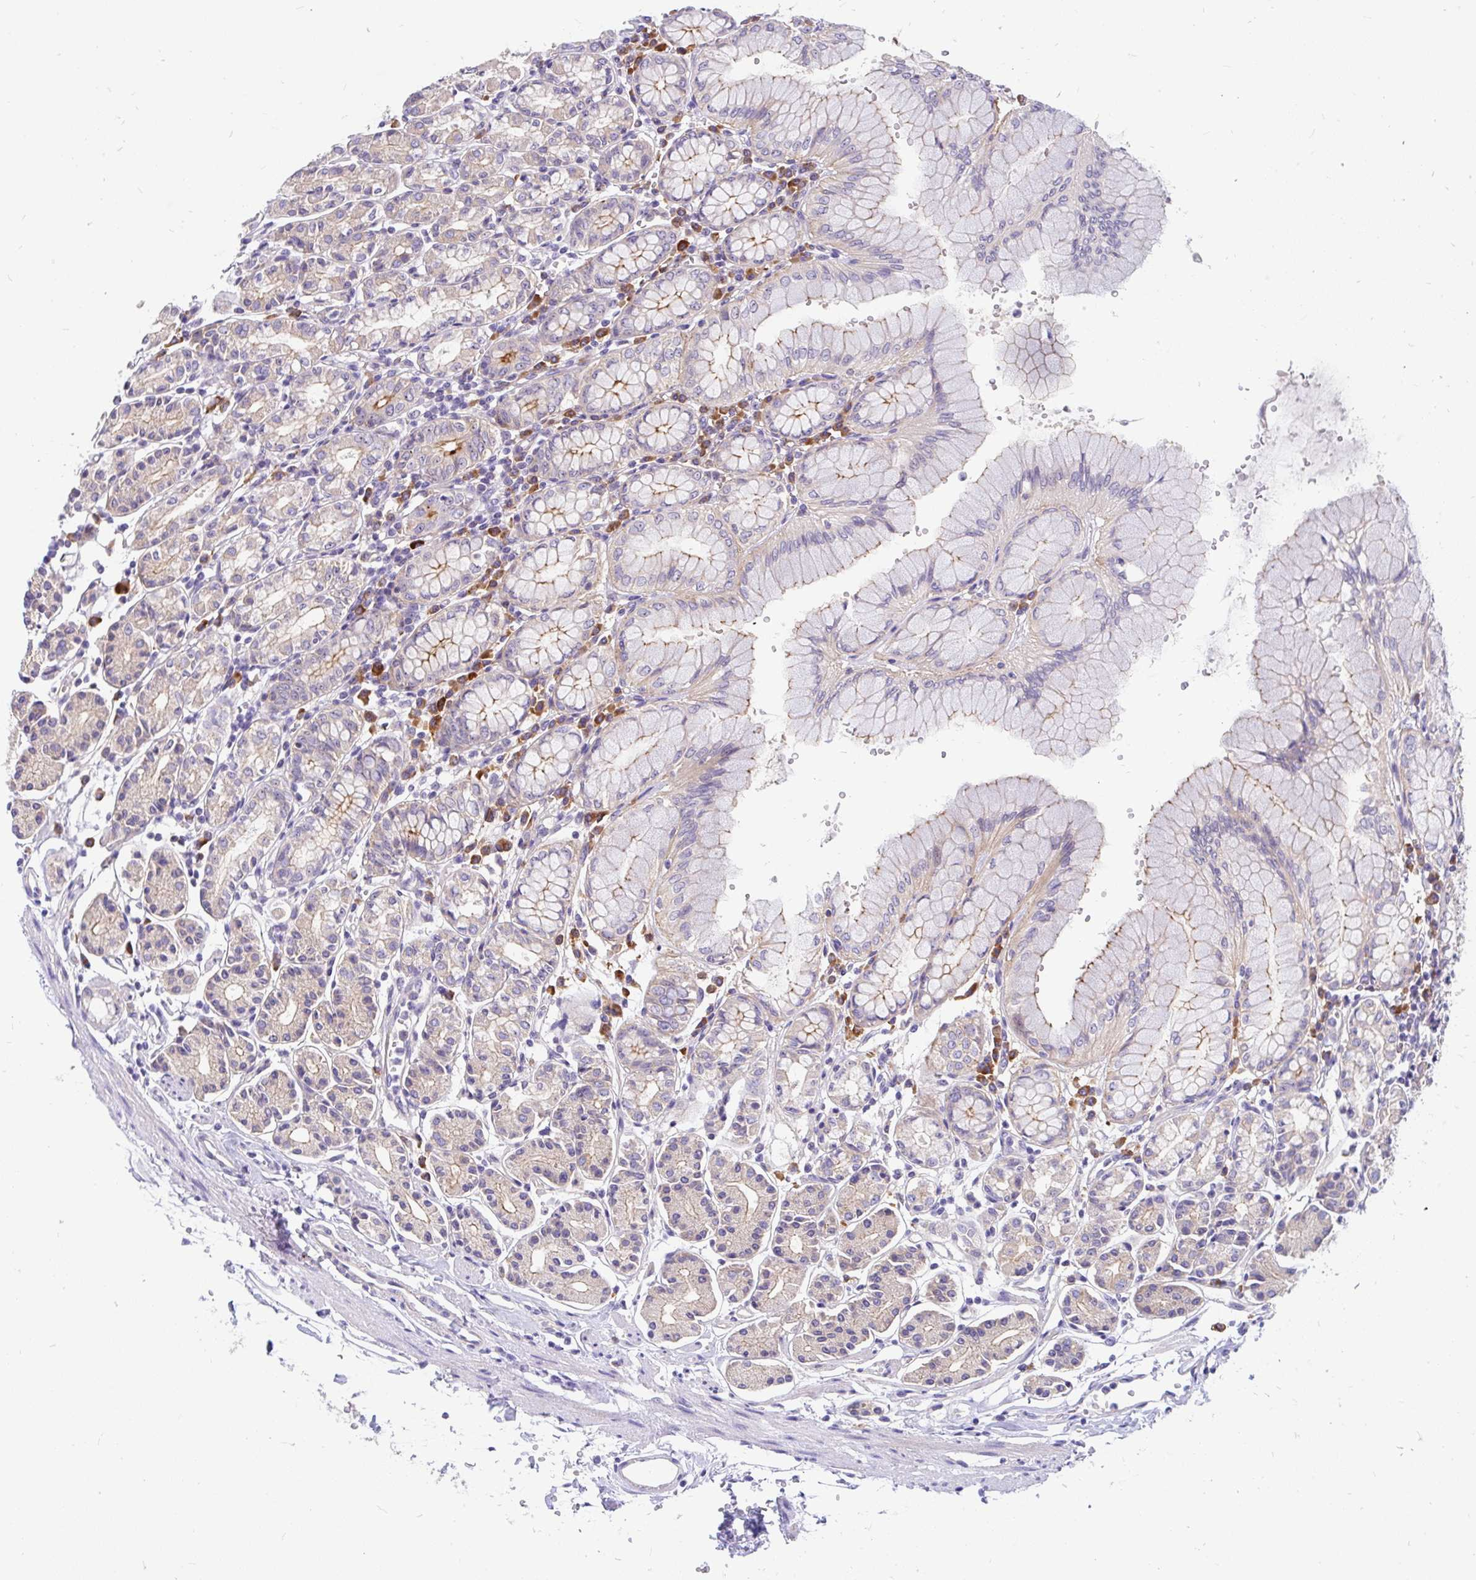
{"staining": {"intensity": "moderate", "quantity": "<25%", "location": "cytoplasmic/membranous"}, "tissue": "stomach", "cell_type": "Glandular cells", "image_type": "normal", "snomed": [{"axis": "morphology", "description": "Normal tissue, NOS"}, {"axis": "topography", "description": "Stomach"}], "caption": "Protein analysis of unremarkable stomach shows moderate cytoplasmic/membranous staining in about <25% of glandular cells. (IHC, brightfield microscopy, high magnification).", "gene": "LRRC26", "patient": {"sex": "female", "age": 62}}